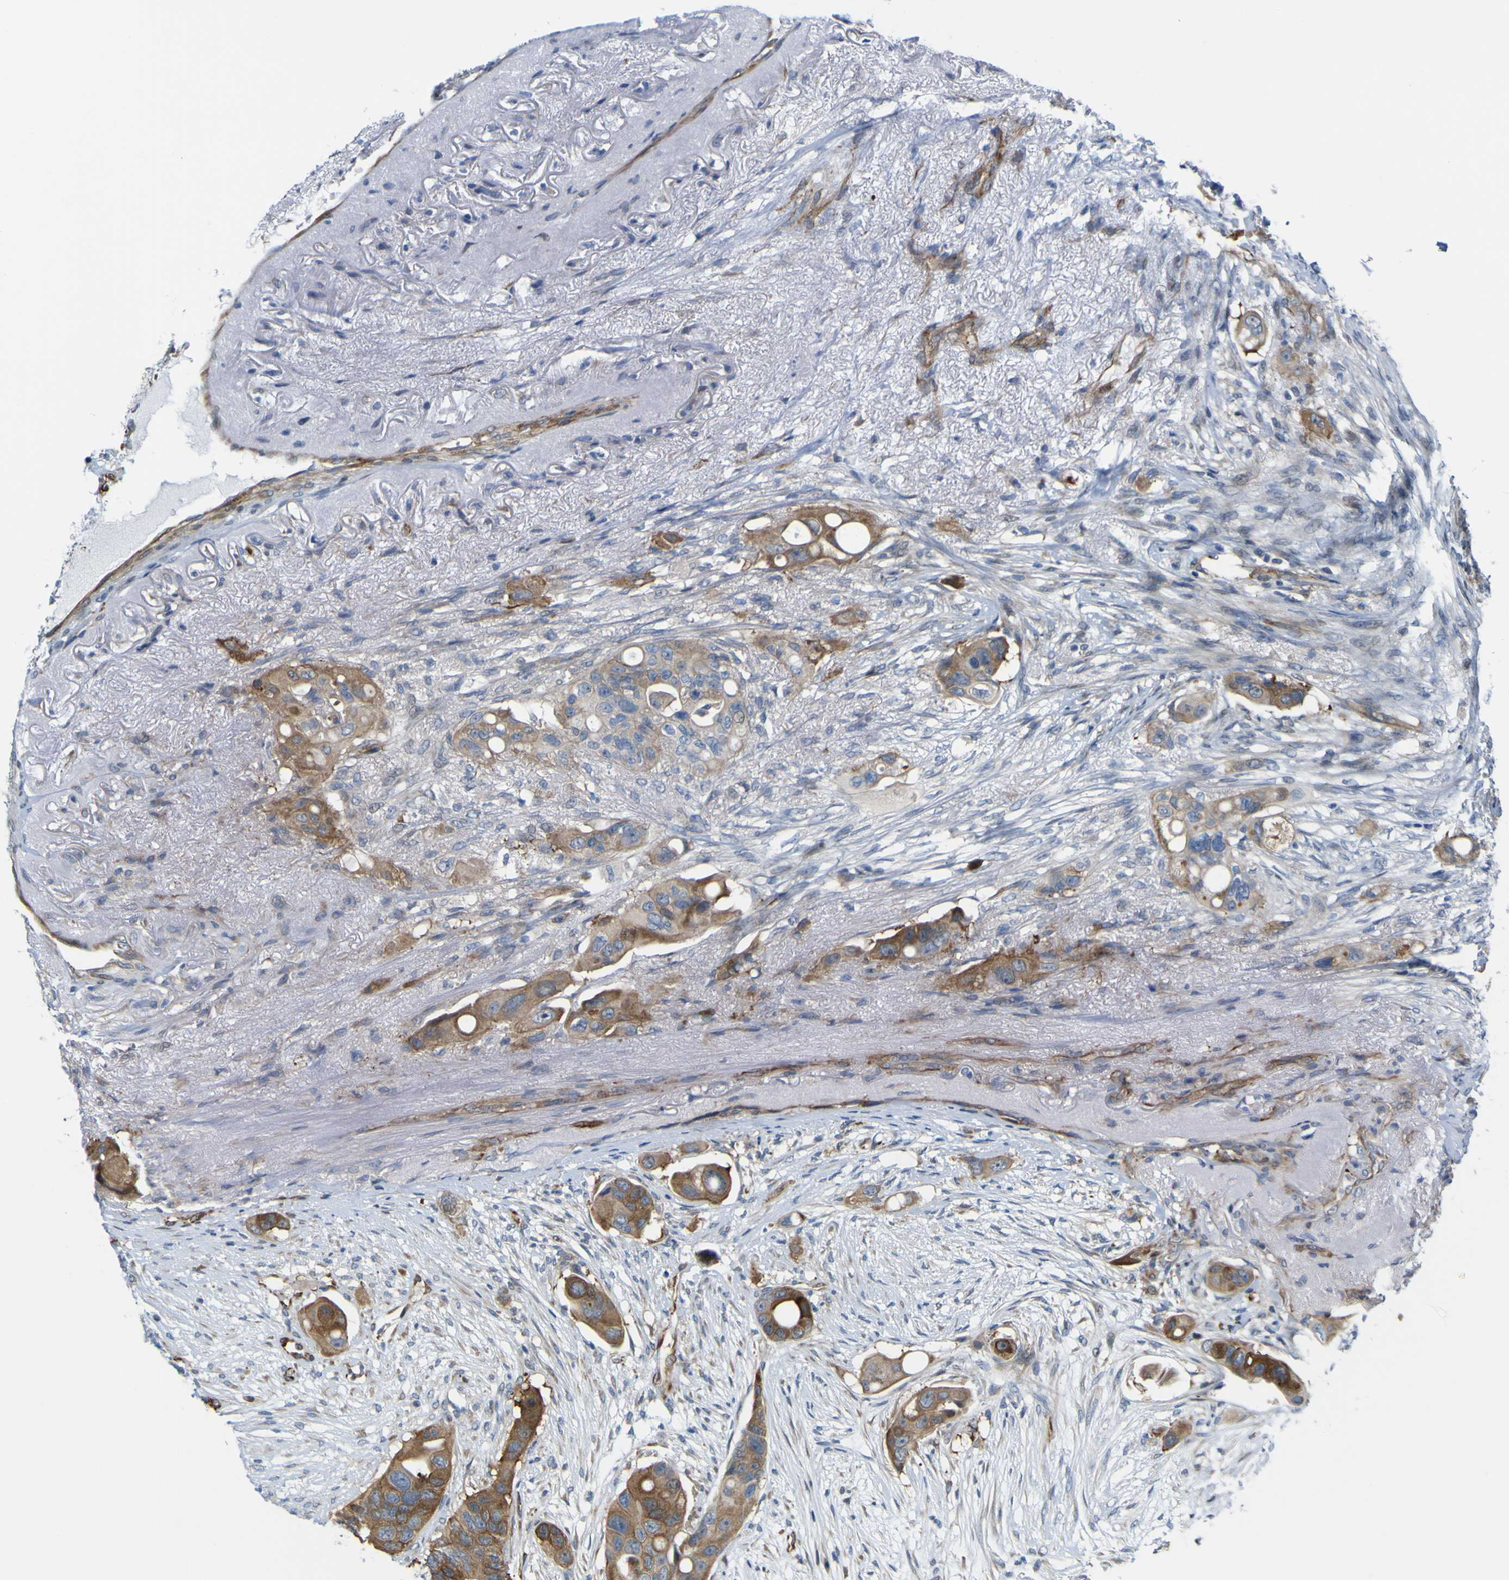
{"staining": {"intensity": "moderate", "quantity": ">75%", "location": "cytoplasmic/membranous"}, "tissue": "colorectal cancer", "cell_type": "Tumor cells", "image_type": "cancer", "snomed": [{"axis": "morphology", "description": "Adenocarcinoma, NOS"}, {"axis": "topography", "description": "Colon"}], "caption": "Colorectal cancer (adenocarcinoma) stained with IHC exhibits moderate cytoplasmic/membranous expression in about >75% of tumor cells.", "gene": "JPH1", "patient": {"sex": "female", "age": 57}}